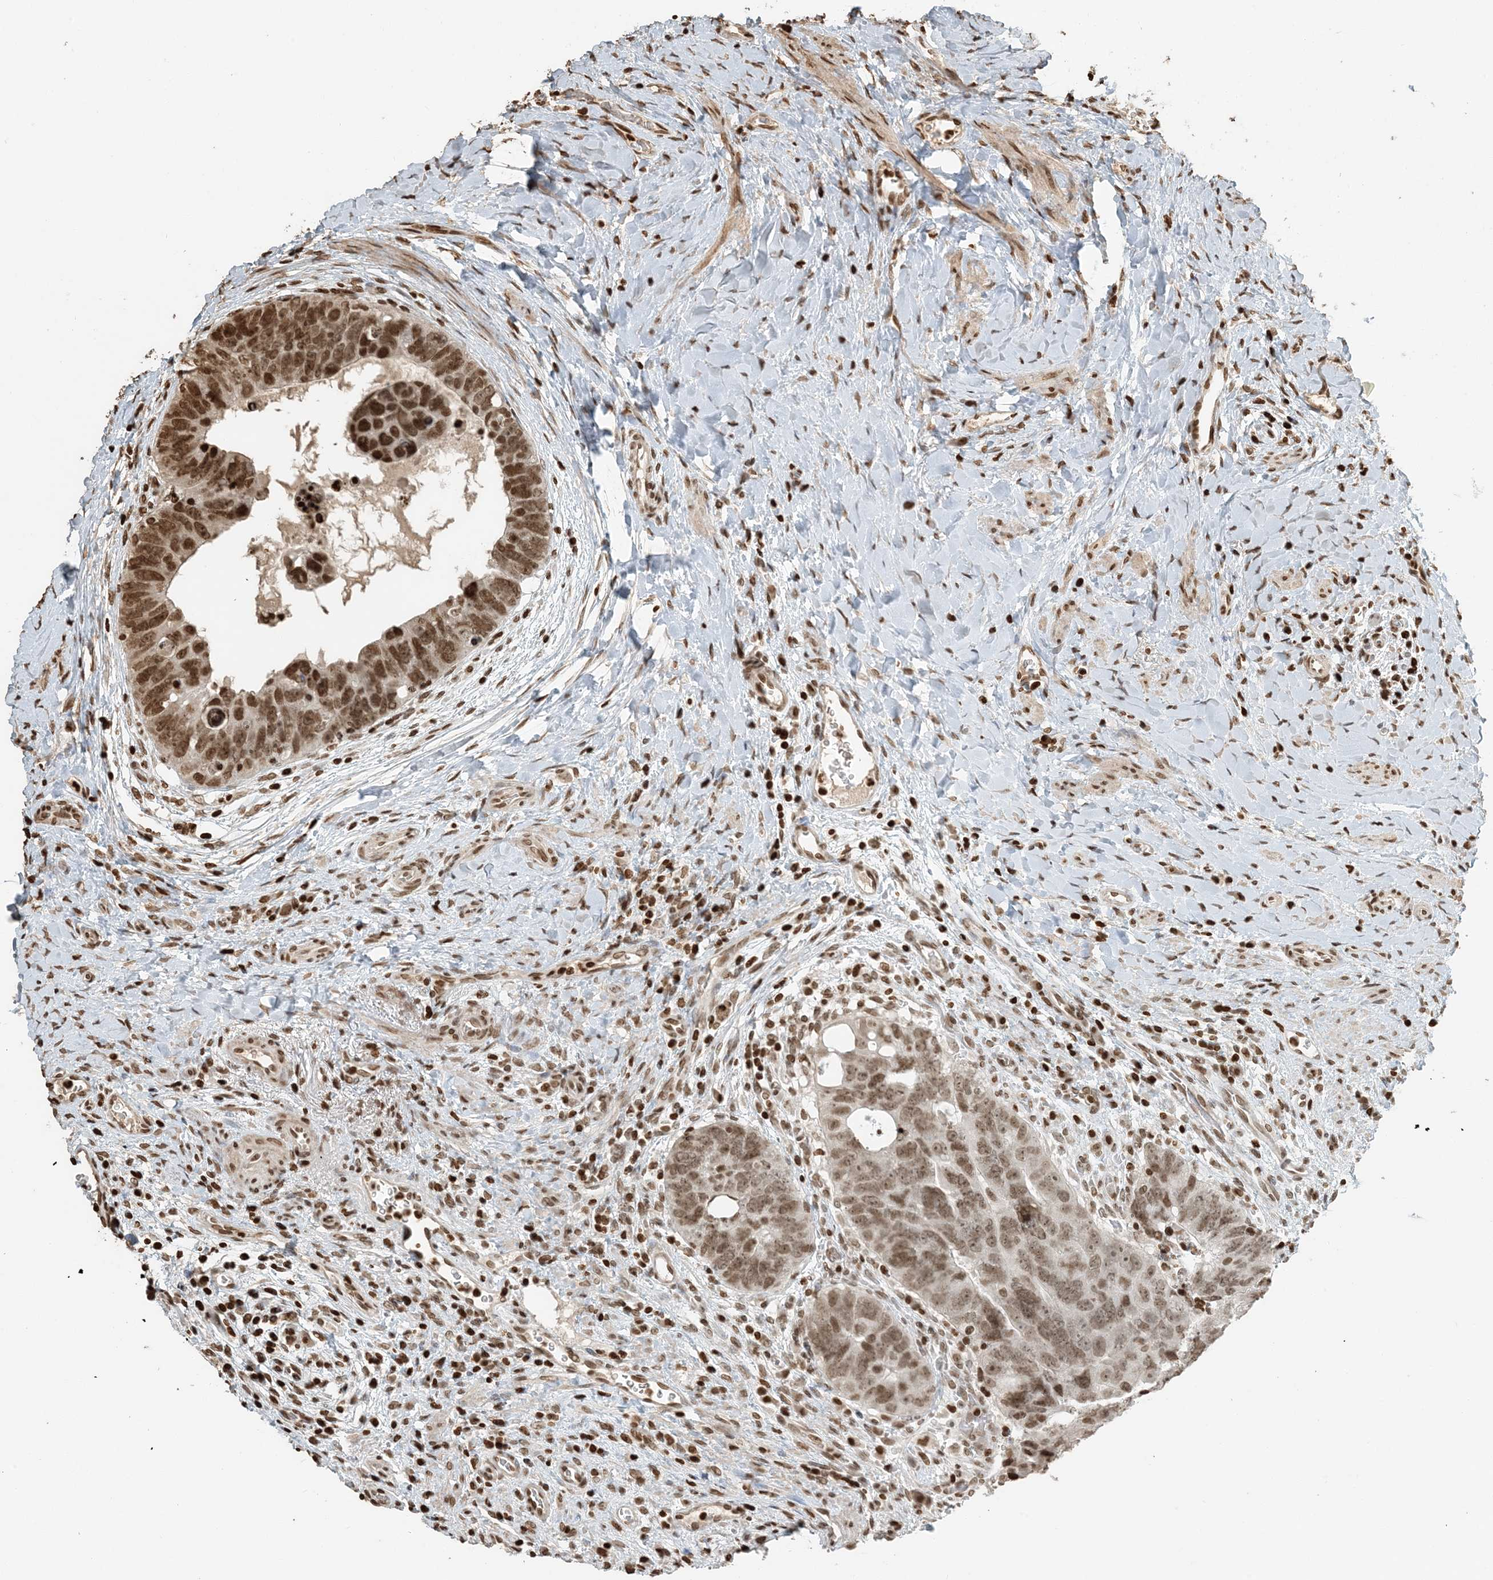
{"staining": {"intensity": "moderate", "quantity": ">75%", "location": "nuclear"}, "tissue": "colorectal cancer", "cell_type": "Tumor cells", "image_type": "cancer", "snomed": [{"axis": "morphology", "description": "Adenocarcinoma, NOS"}, {"axis": "topography", "description": "Rectum"}], "caption": "Protein analysis of colorectal adenocarcinoma tissue displays moderate nuclear expression in approximately >75% of tumor cells. (DAB IHC with brightfield microscopy, high magnification).", "gene": "H3-3B", "patient": {"sex": "male", "age": 59}}